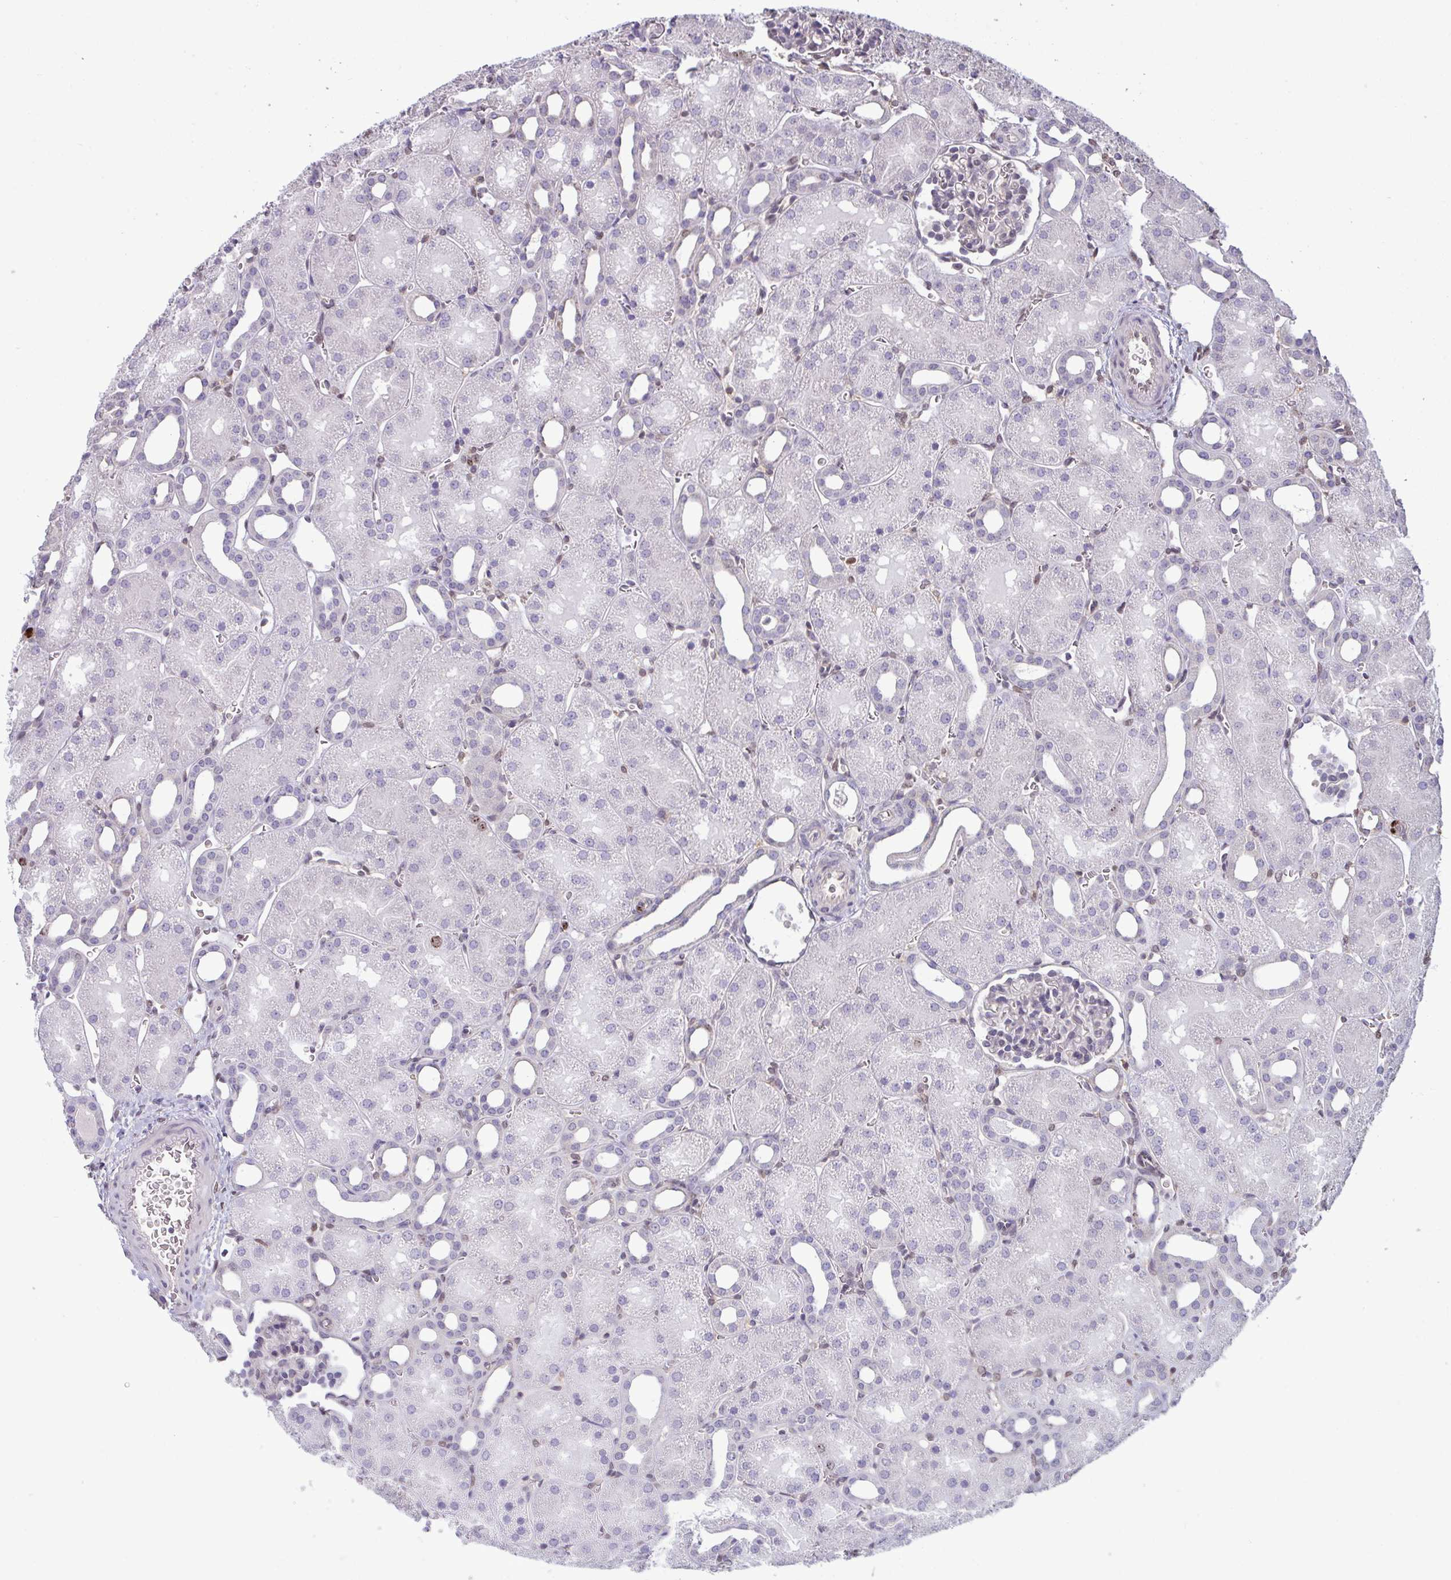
{"staining": {"intensity": "negative", "quantity": "none", "location": "none"}, "tissue": "kidney", "cell_type": "Cells in glomeruli", "image_type": "normal", "snomed": [{"axis": "morphology", "description": "Normal tissue, NOS"}, {"axis": "topography", "description": "Kidney"}], "caption": "Cells in glomeruli are negative for brown protein staining in benign kidney. Brightfield microscopy of immunohistochemistry (IHC) stained with DAB (3,3'-diaminobenzidine) (brown) and hematoxylin (blue), captured at high magnification.", "gene": "SETD7", "patient": {"sex": "male", "age": 2}}